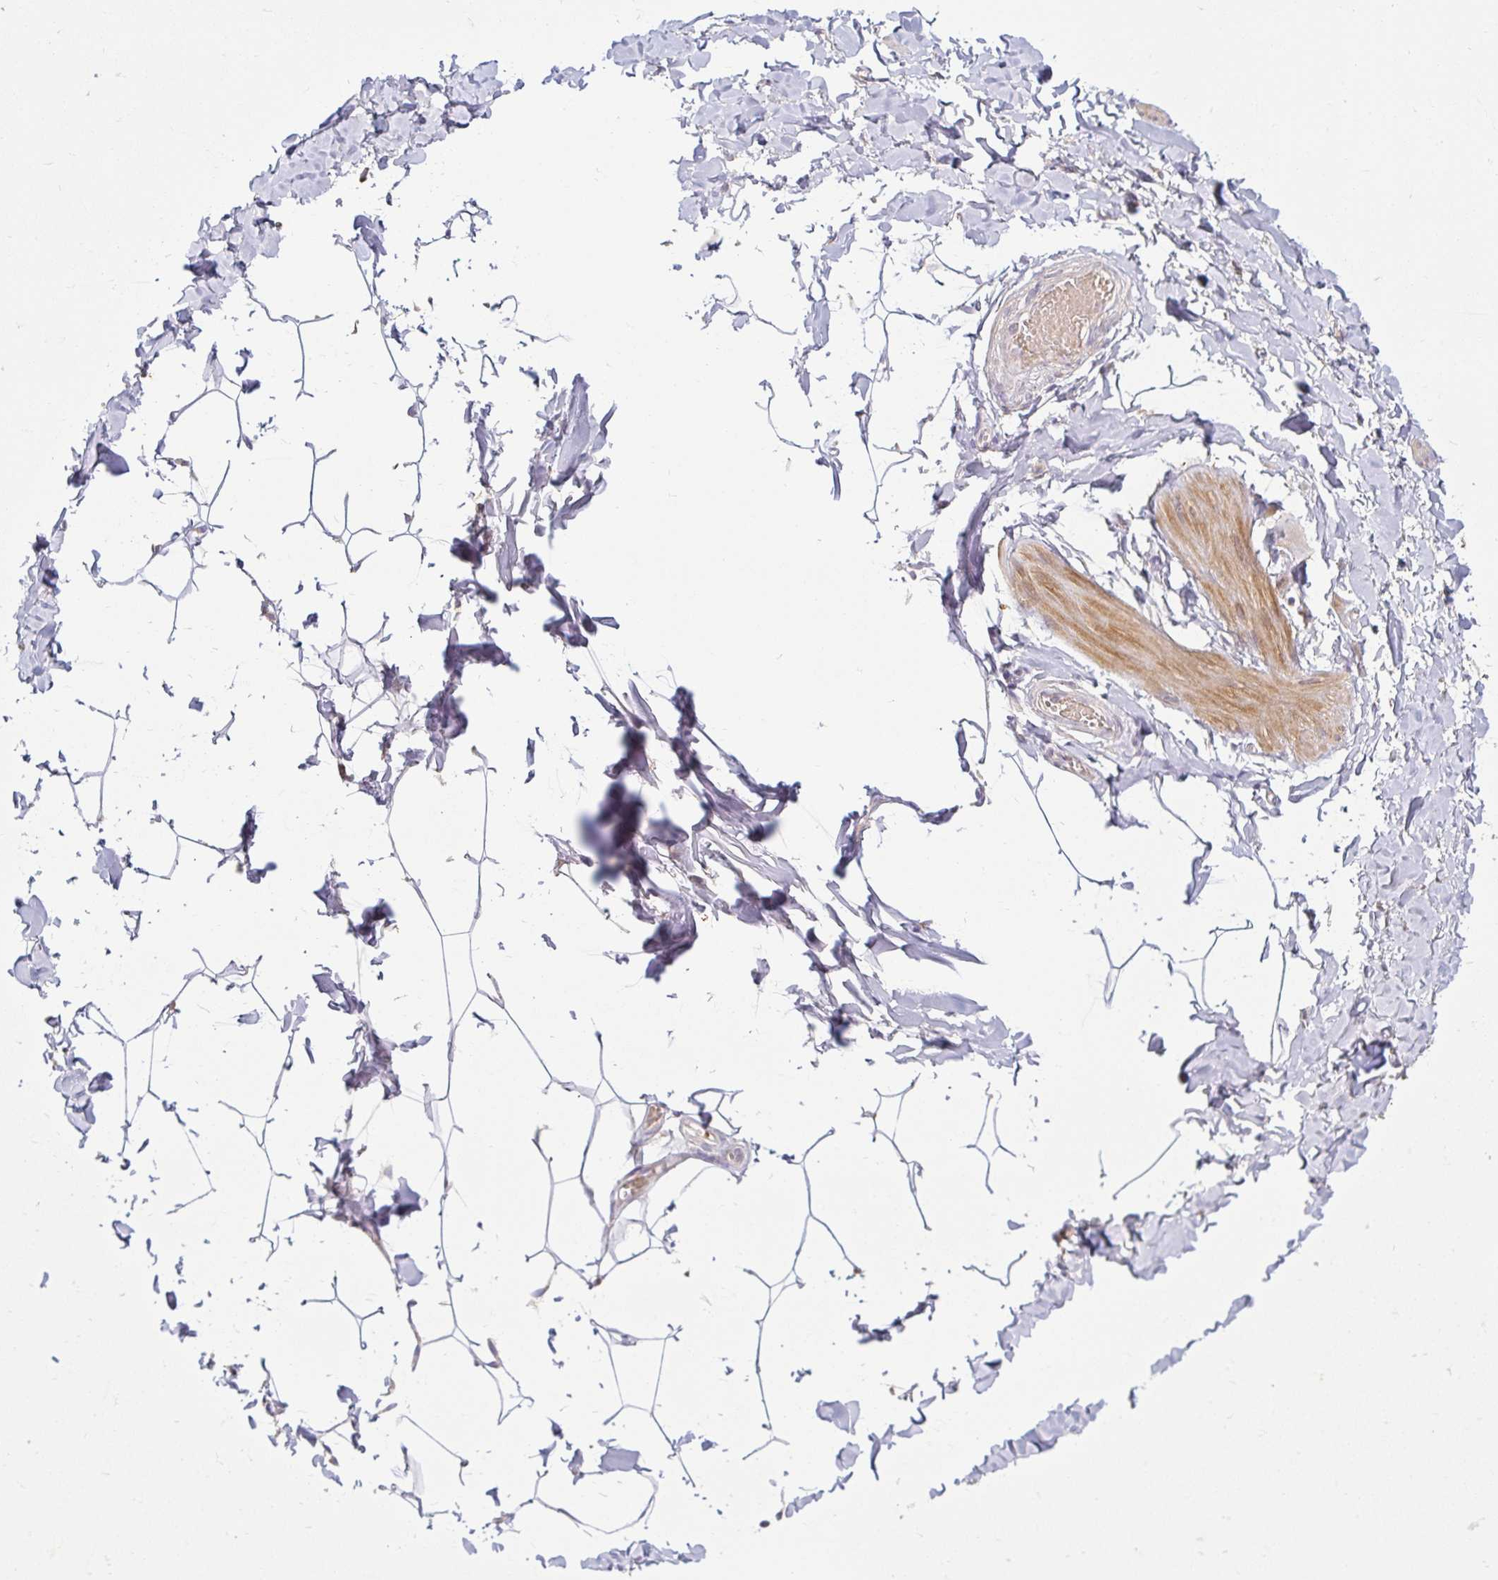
{"staining": {"intensity": "negative", "quantity": "none", "location": "none"}, "tissue": "adipose tissue", "cell_type": "Adipocytes", "image_type": "normal", "snomed": [{"axis": "morphology", "description": "Normal tissue, NOS"}, {"axis": "topography", "description": "Soft tissue"}, {"axis": "topography", "description": "Adipose tissue"}, {"axis": "topography", "description": "Vascular tissue"}, {"axis": "topography", "description": "Peripheral nerve tissue"}], "caption": "Immunohistochemical staining of normal adipose tissue displays no significant positivity in adipocytes. (Immunohistochemistry, brightfield microscopy, high magnification).", "gene": "SKP2", "patient": {"sex": "male", "age": 29}}